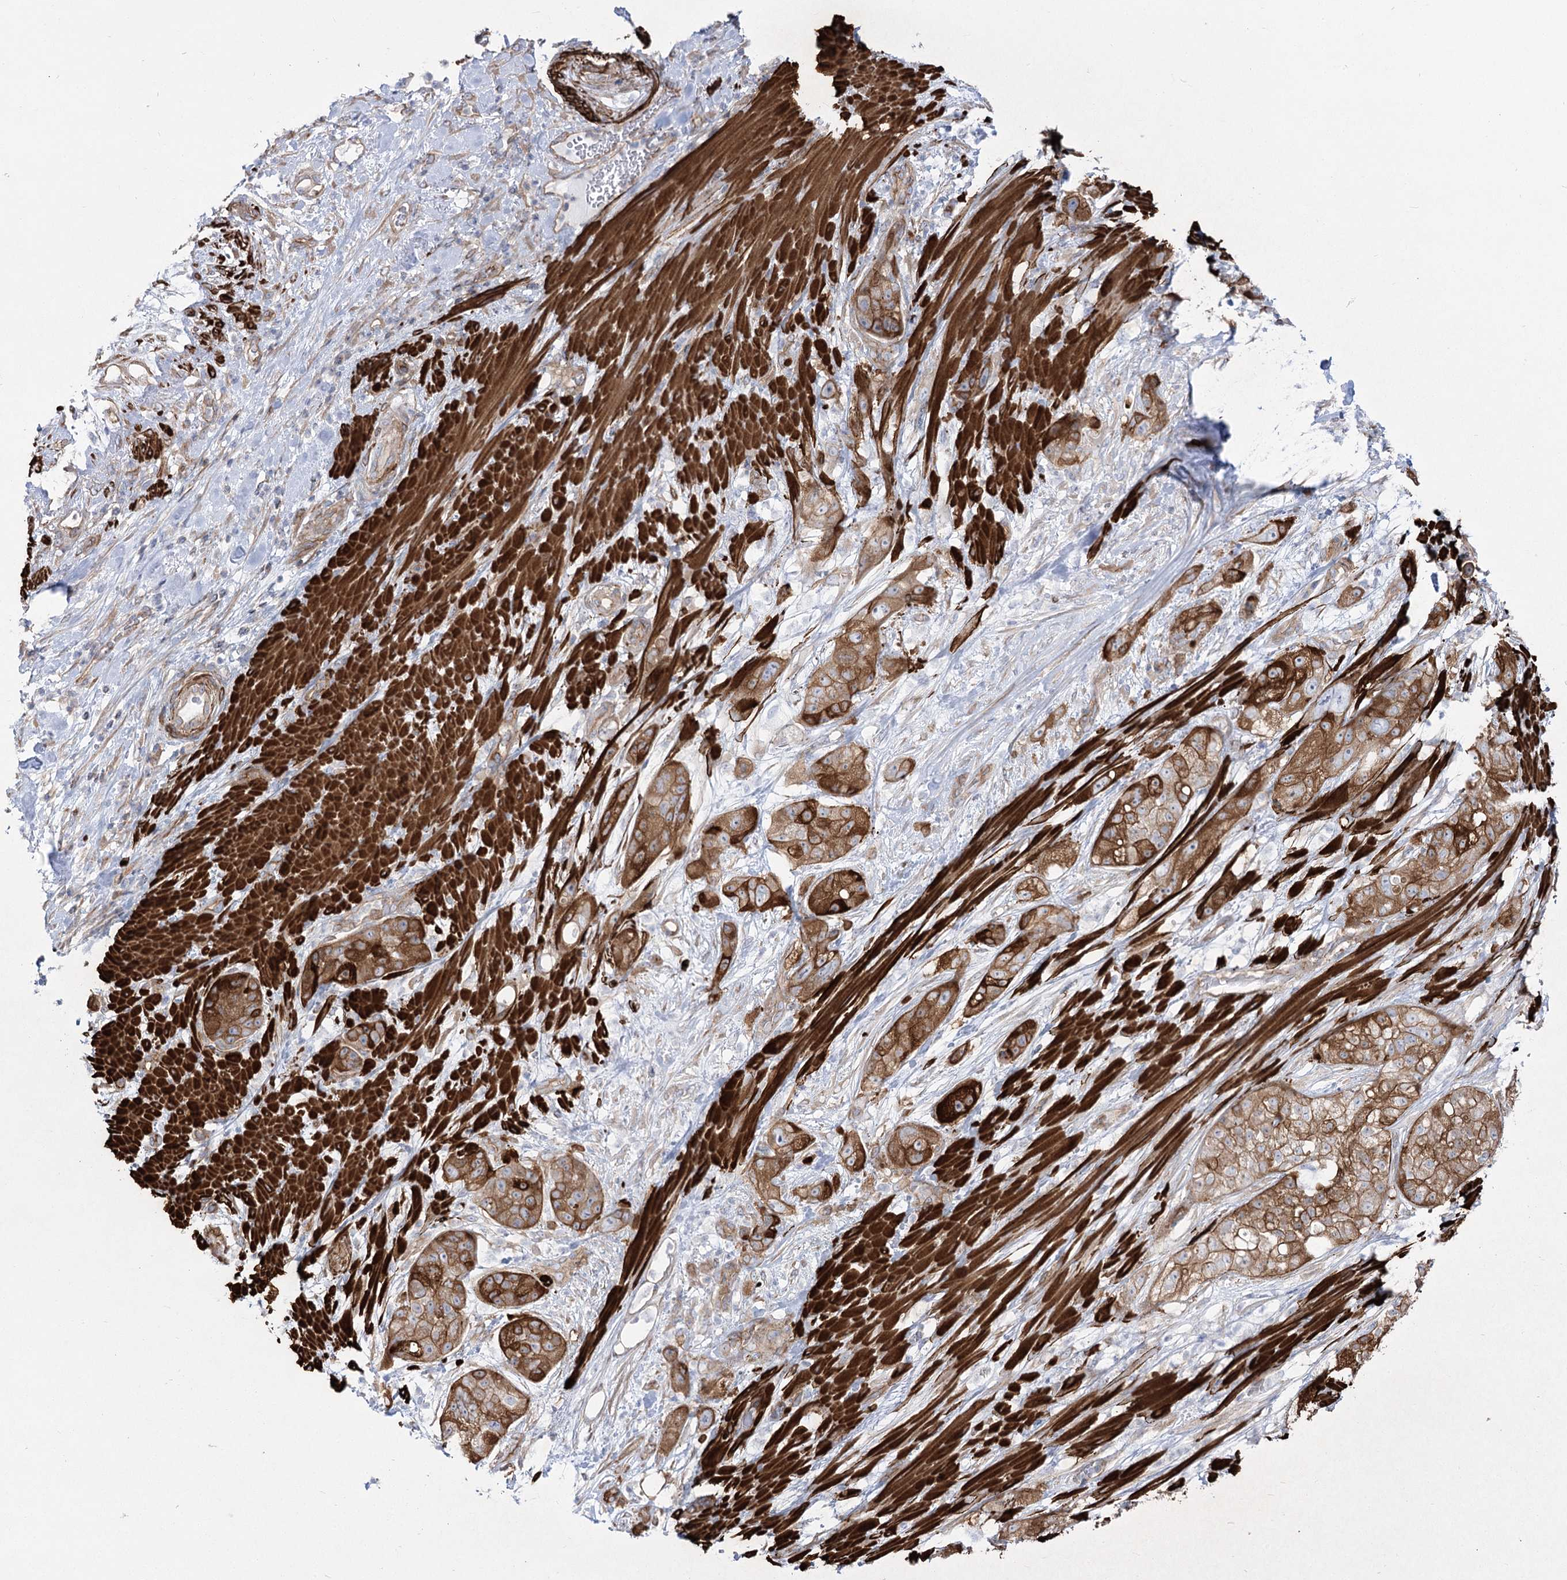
{"staining": {"intensity": "moderate", "quantity": ">75%", "location": "cytoplasmic/membranous"}, "tissue": "pancreatic cancer", "cell_type": "Tumor cells", "image_type": "cancer", "snomed": [{"axis": "morphology", "description": "Adenocarcinoma, NOS"}, {"axis": "topography", "description": "Pancreas"}], "caption": "This photomicrograph displays IHC staining of human adenocarcinoma (pancreatic), with medium moderate cytoplasmic/membranous positivity in approximately >75% of tumor cells.", "gene": "PLEKHA5", "patient": {"sex": "female", "age": 78}}